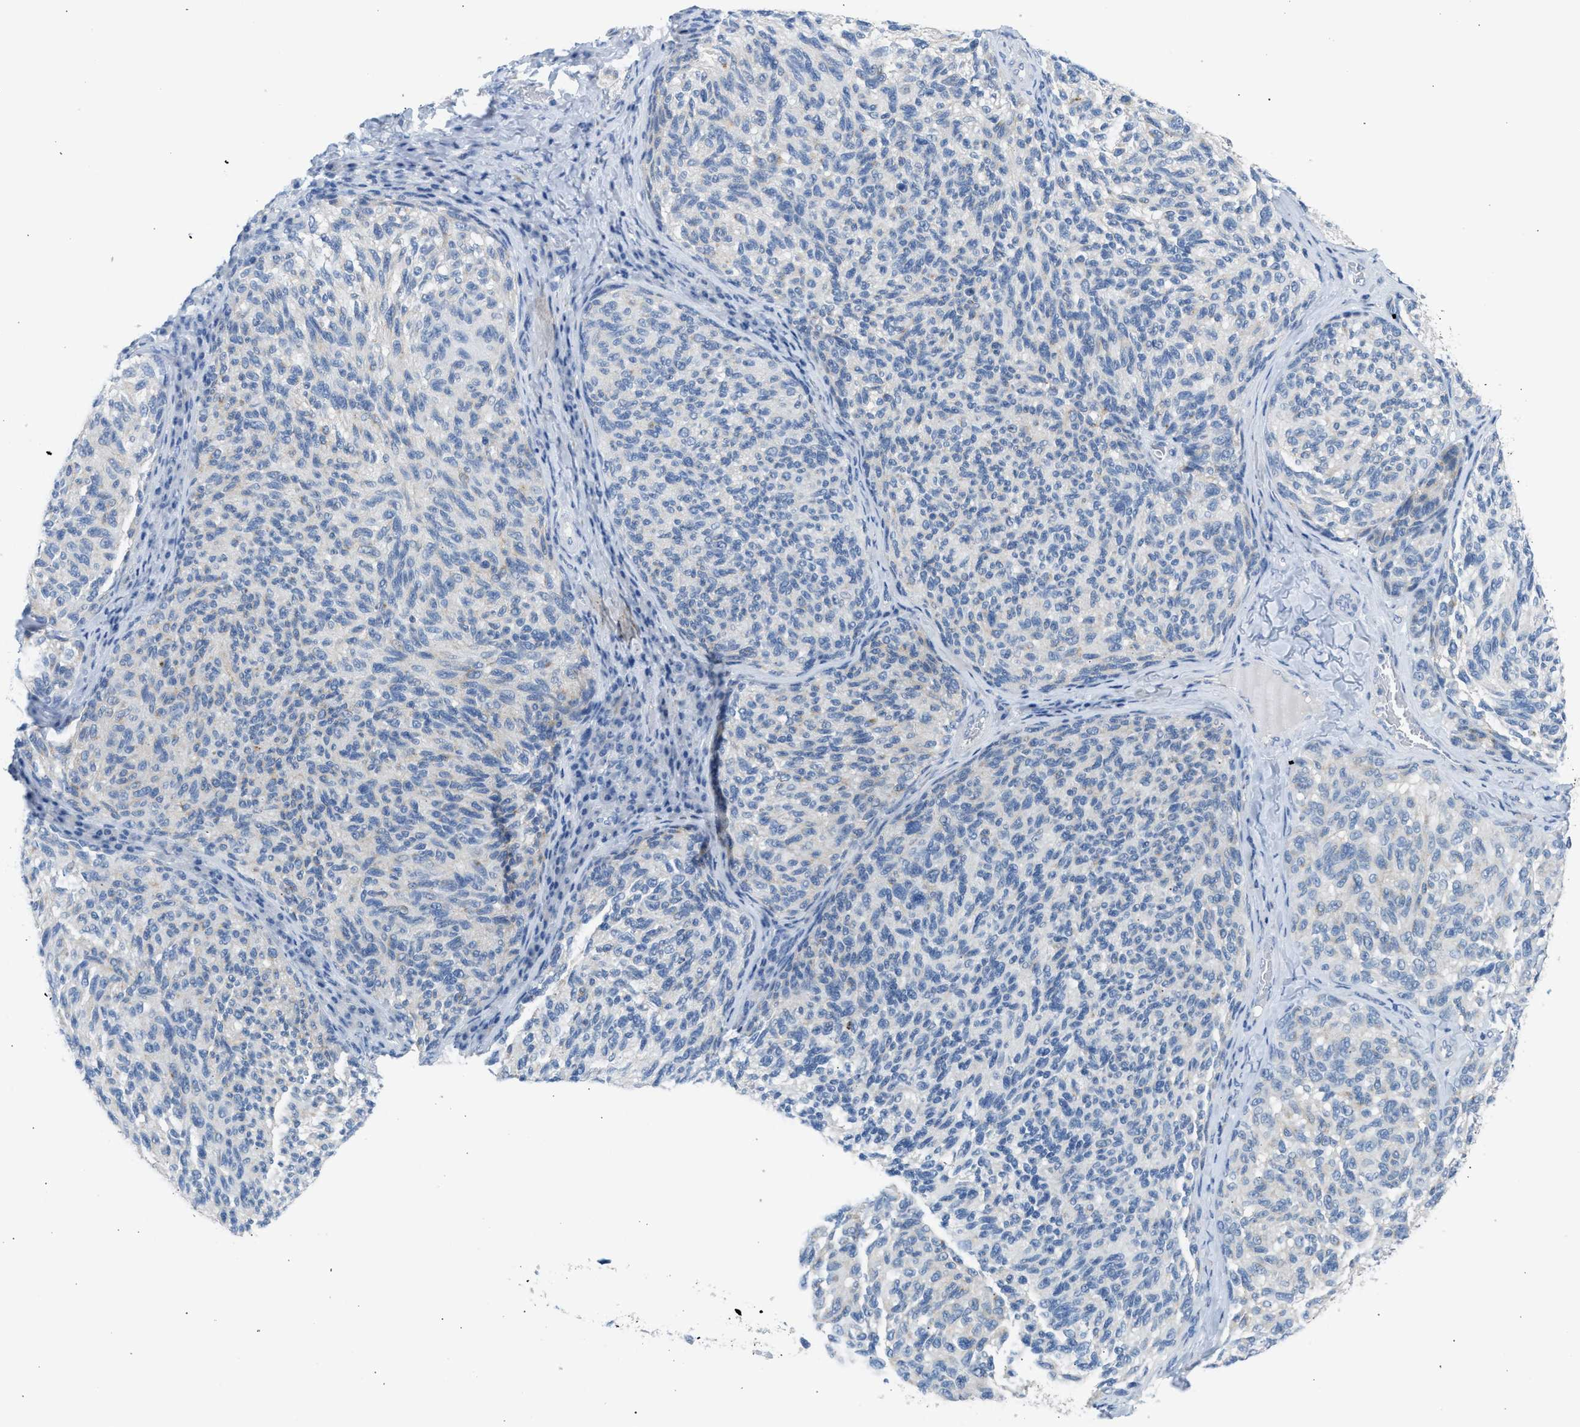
{"staining": {"intensity": "negative", "quantity": "none", "location": "none"}, "tissue": "melanoma", "cell_type": "Tumor cells", "image_type": "cancer", "snomed": [{"axis": "morphology", "description": "Malignant melanoma, NOS"}, {"axis": "topography", "description": "Skin"}], "caption": "This is an immunohistochemistry micrograph of human melanoma. There is no staining in tumor cells.", "gene": "ERBB2", "patient": {"sex": "female", "age": 73}}